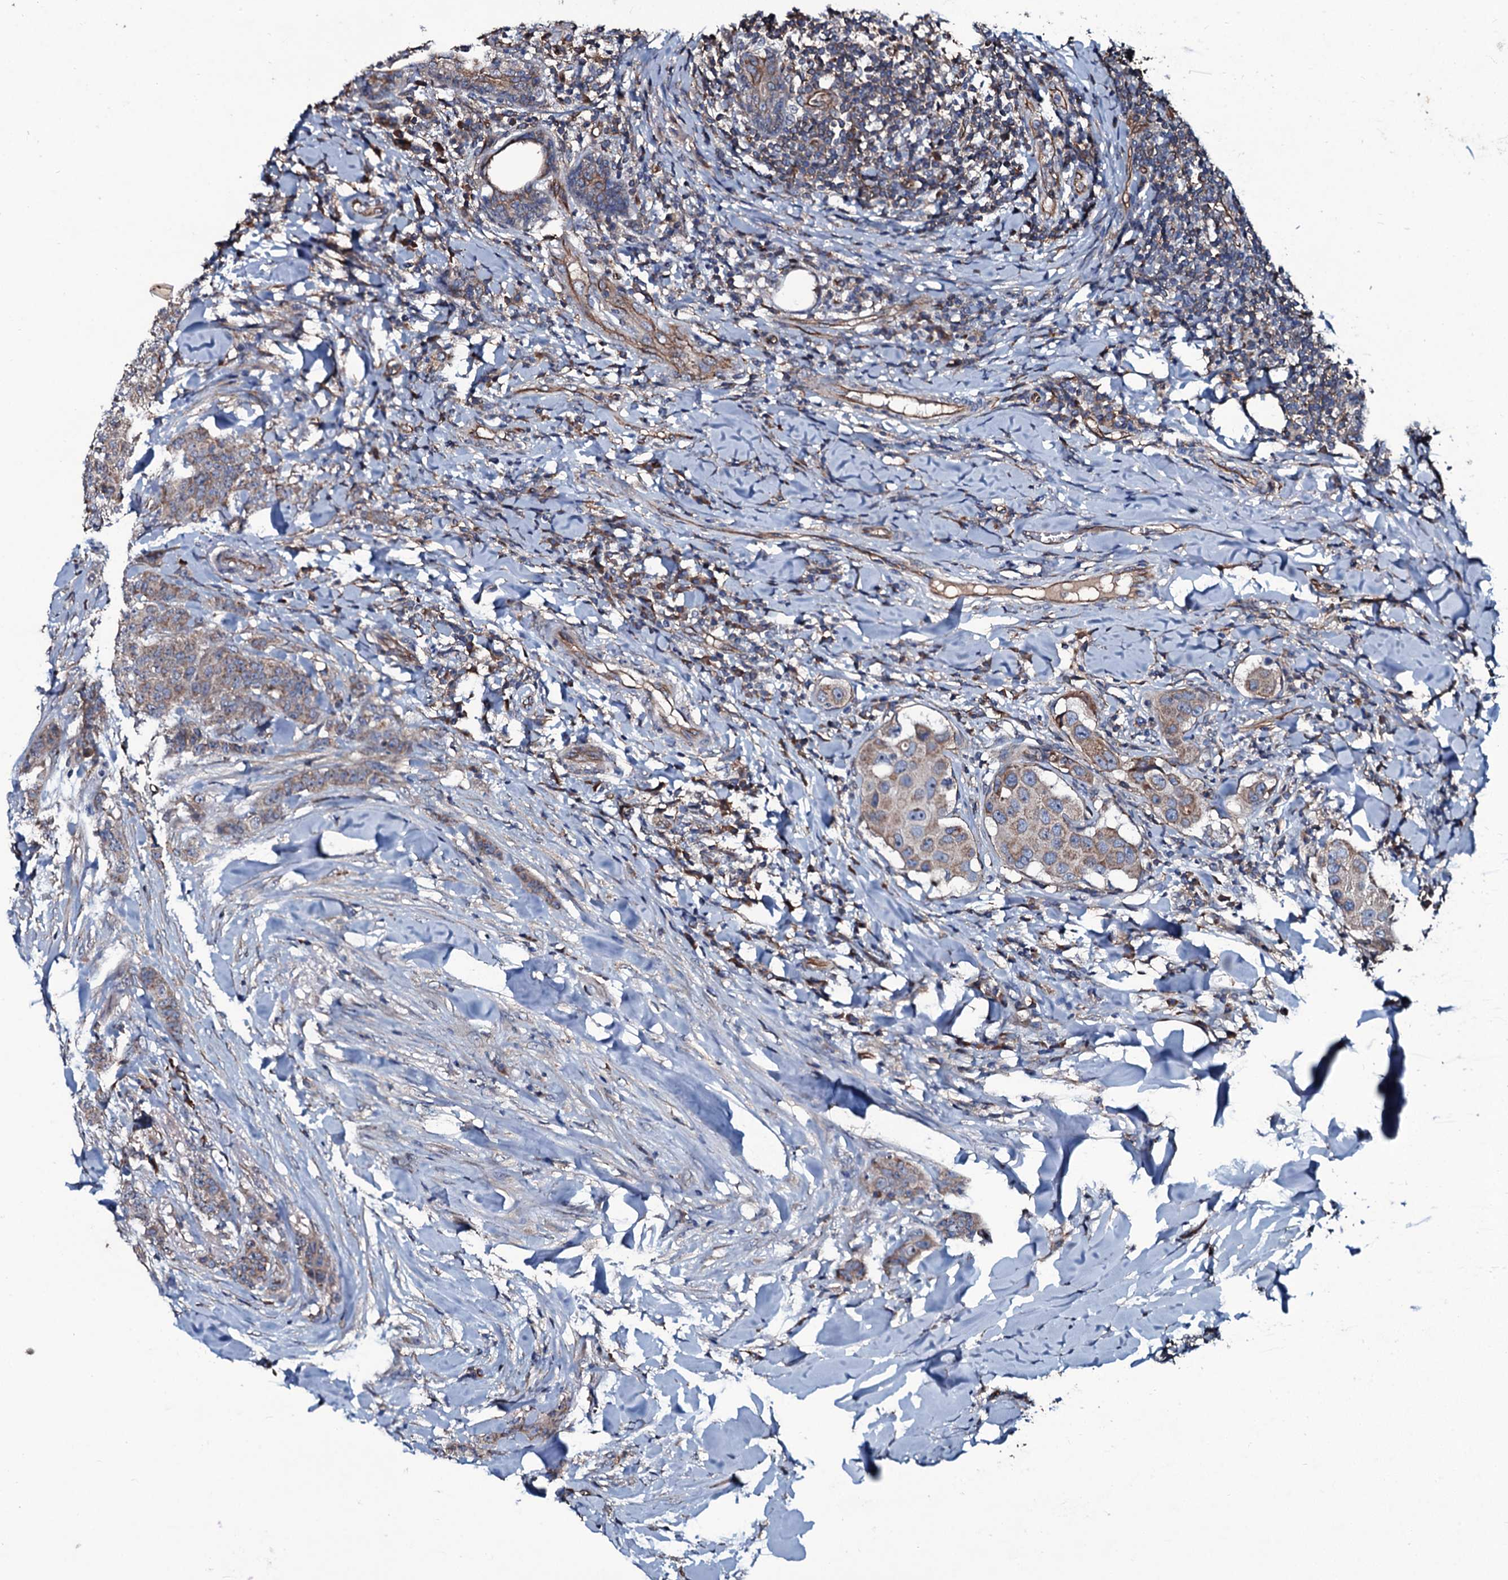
{"staining": {"intensity": "weak", "quantity": ">75%", "location": "cytoplasmic/membranous"}, "tissue": "breast cancer", "cell_type": "Tumor cells", "image_type": "cancer", "snomed": [{"axis": "morphology", "description": "Duct carcinoma"}, {"axis": "topography", "description": "Breast"}], "caption": "Protein expression by immunohistochemistry exhibits weak cytoplasmic/membranous staining in about >75% of tumor cells in infiltrating ductal carcinoma (breast).", "gene": "DMAC2", "patient": {"sex": "female", "age": 40}}